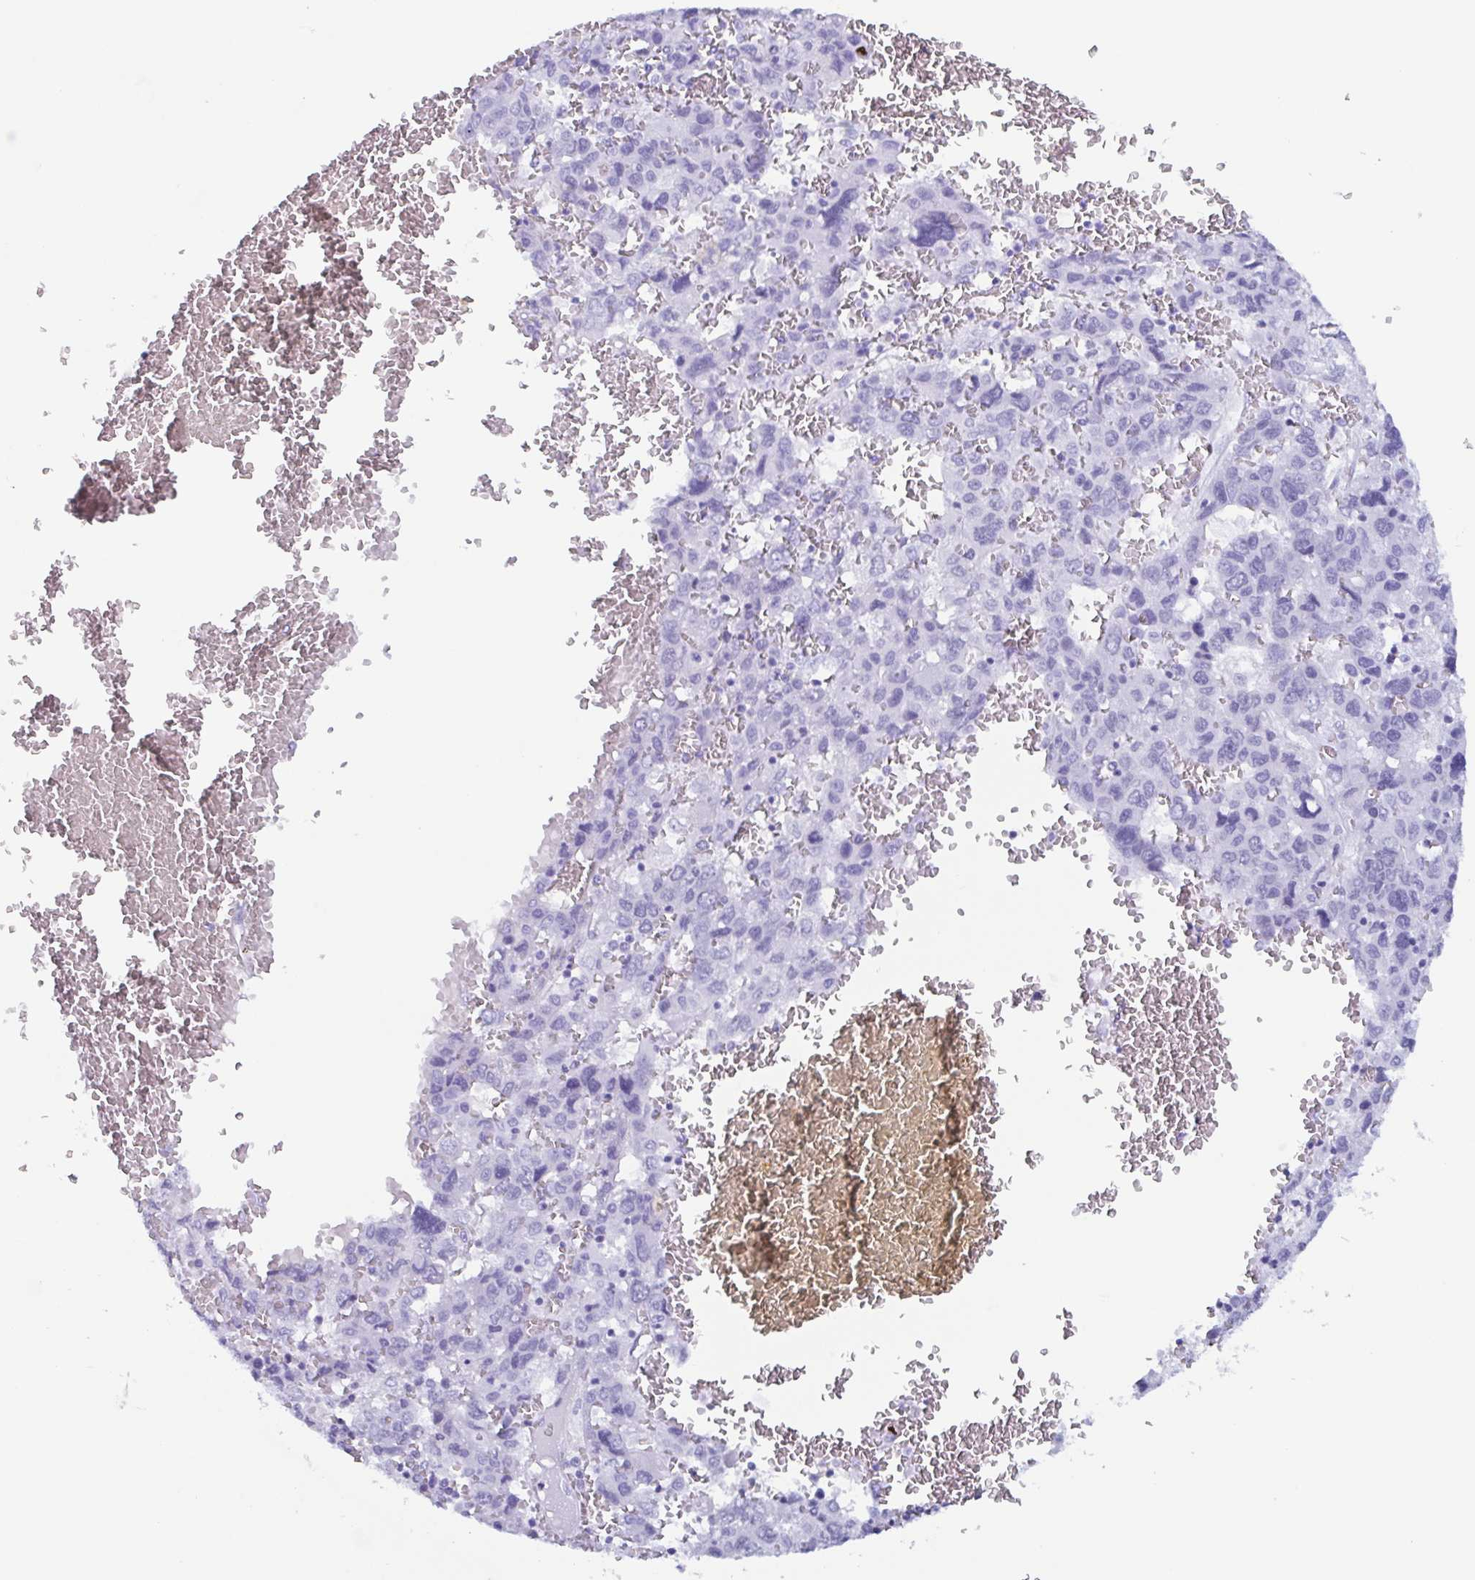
{"staining": {"intensity": "negative", "quantity": "none", "location": "none"}, "tissue": "liver cancer", "cell_type": "Tumor cells", "image_type": "cancer", "snomed": [{"axis": "morphology", "description": "Carcinoma, Hepatocellular, NOS"}, {"axis": "topography", "description": "Liver"}], "caption": "IHC of liver hepatocellular carcinoma reveals no staining in tumor cells.", "gene": "BPI", "patient": {"sex": "male", "age": 69}}